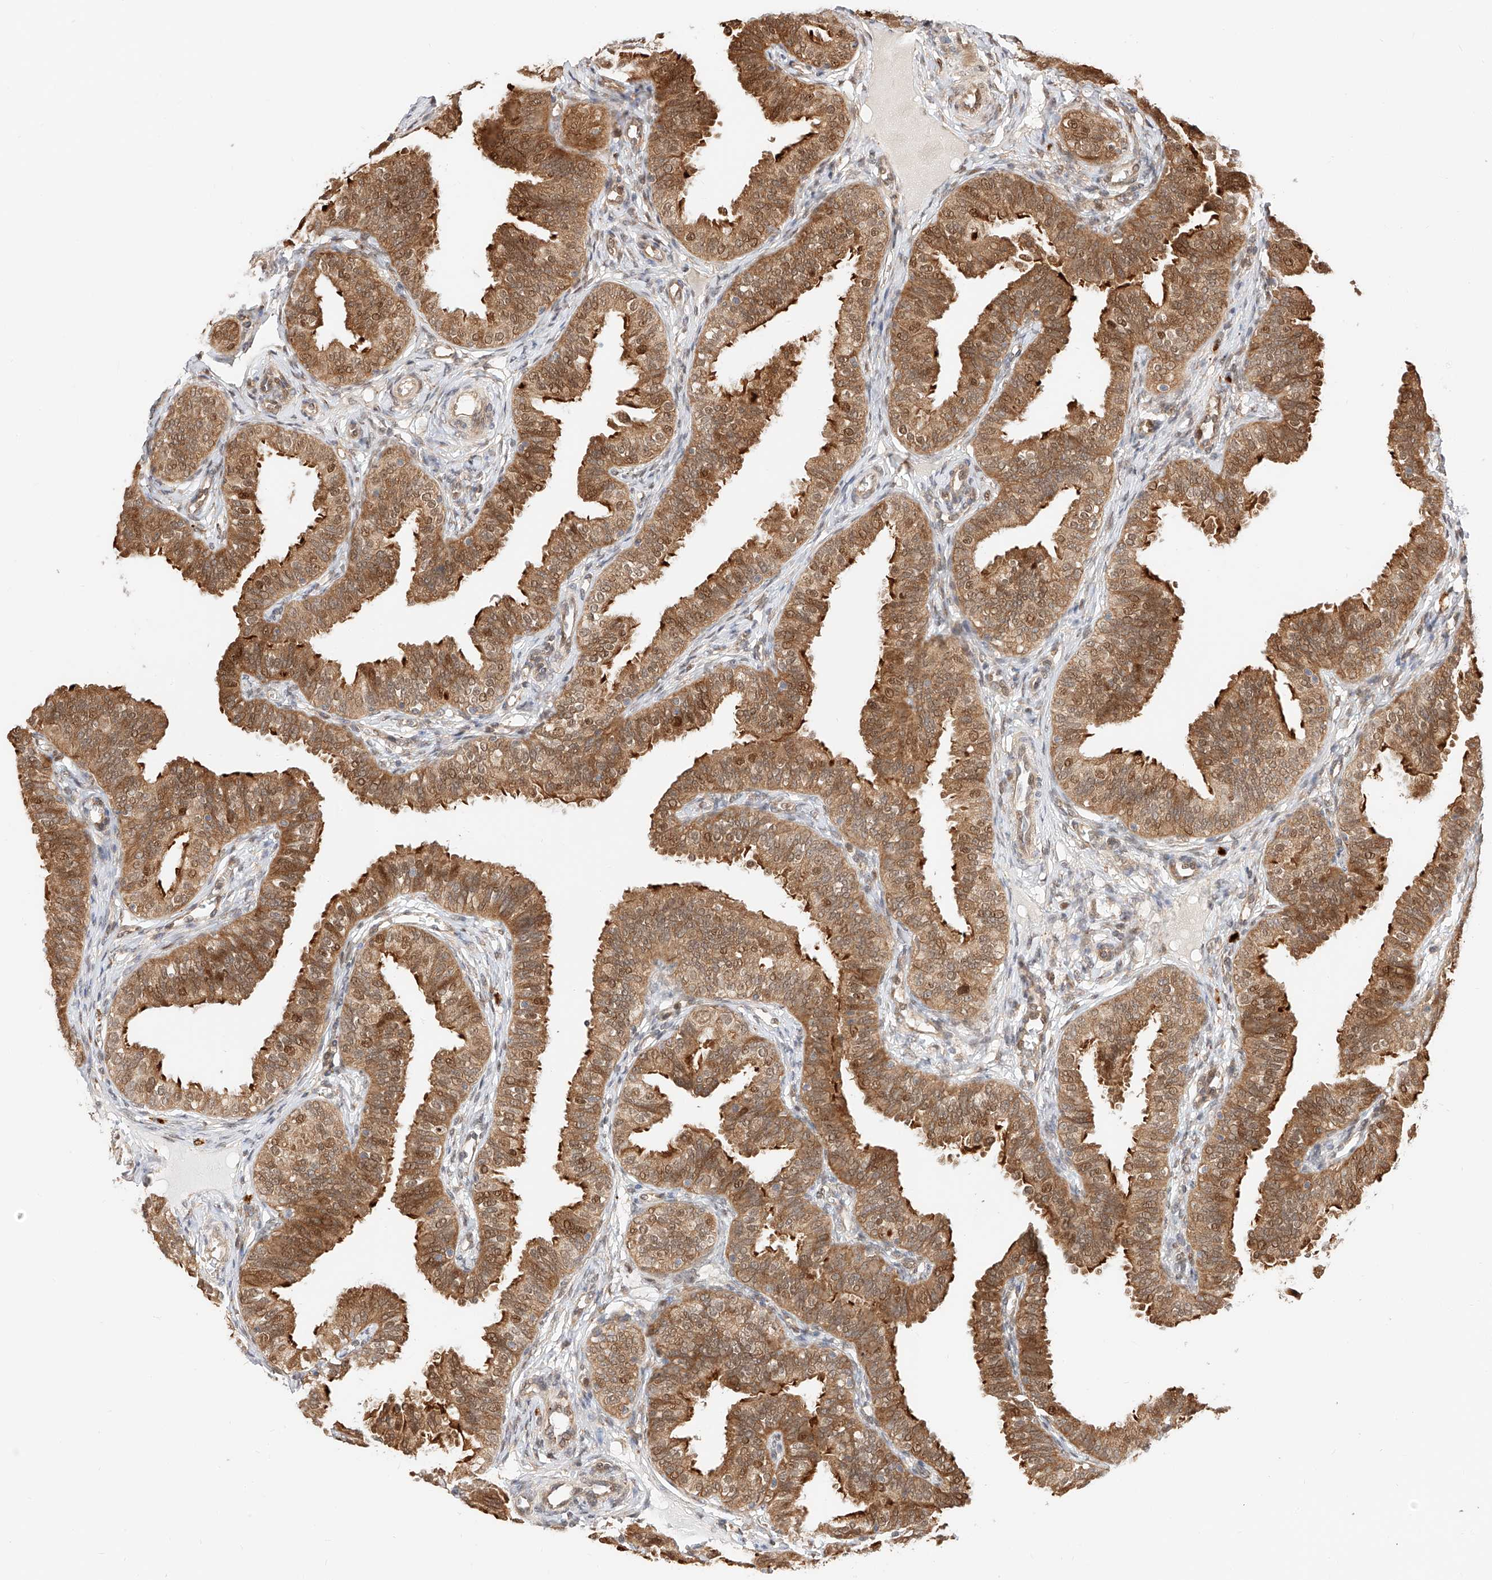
{"staining": {"intensity": "moderate", "quantity": ">75%", "location": "cytoplasmic/membranous,nuclear"}, "tissue": "fallopian tube", "cell_type": "Glandular cells", "image_type": "normal", "snomed": [{"axis": "morphology", "description": "Normal tissue, NOS"}, {"axis": "topography", "description": "Fallopian tube"}], "caption": "Immunohistochemical staining of benign human fallopian tube shows medium levels of moderate cytoplasmic/membranous,nuclear positivity in approximately >75% of glandular cells.", "gene": "EIF4H", "patient": {"sex": "female", "age": 35}}